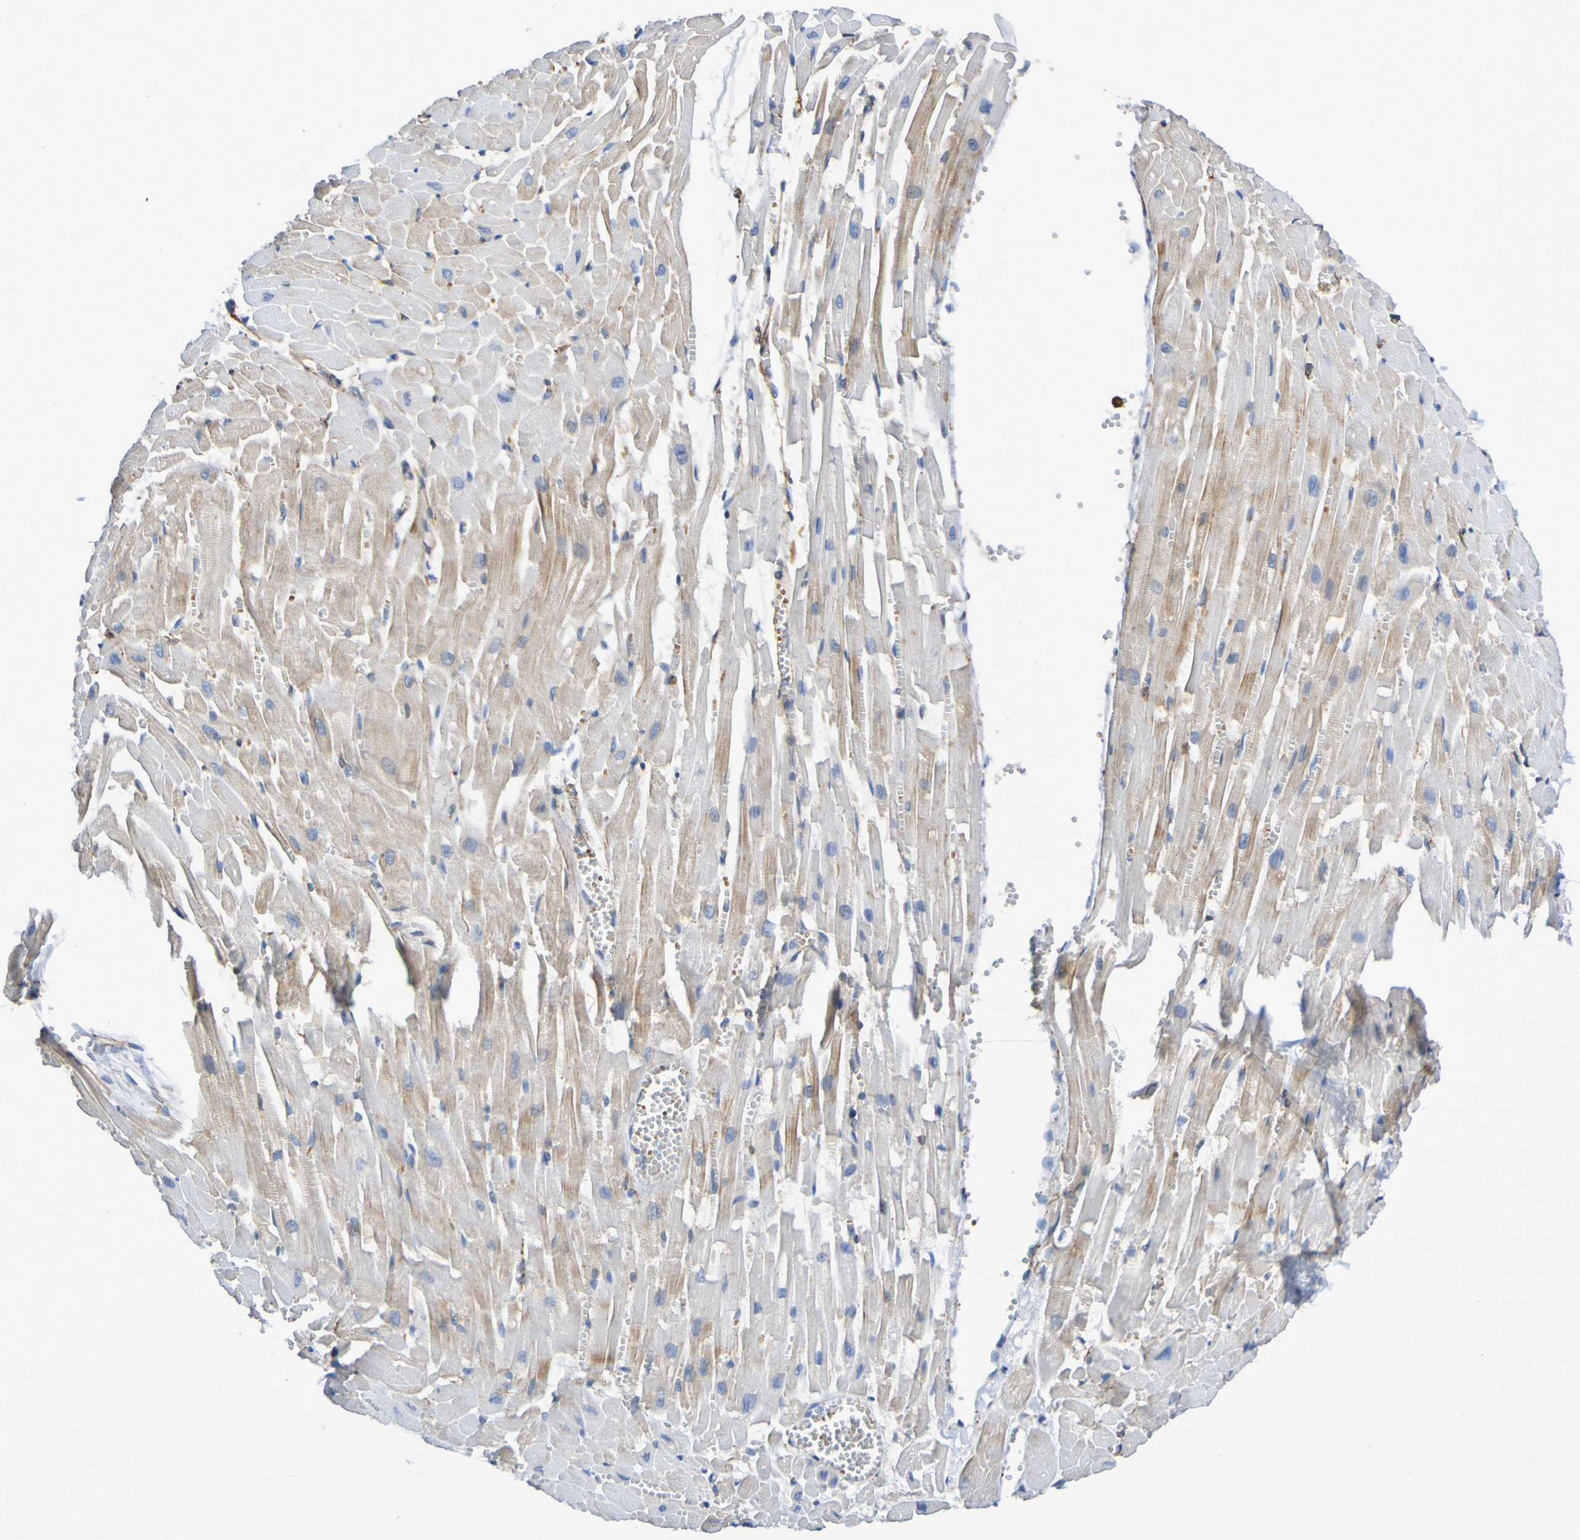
{"staining": {"intensity": "moderate", "quantity": "<25%", "location": "cytoplasmic/membranous"}, "tissue": "heart muscle", "cell_type": "Cardiomyocytes", "image_type": "normal", "snomed": [{"axis": "morphology", "description": "Normal tissue, NOS"}, {"axis": "topography", "description": "Heart"}], "caption": "The immunohistochemical stain labels moderate cytoplasmic/membranous staining in cardiomyocytes of normal heart muscle. The protein is stained brown, and the nuclei are stained in blue (DAB (3,3'-diaminobenzidine) IHC with brightfield microscopy, high magnification).", "gene": "SCRG1", "patient": {"sex": "female", "age": 19}}